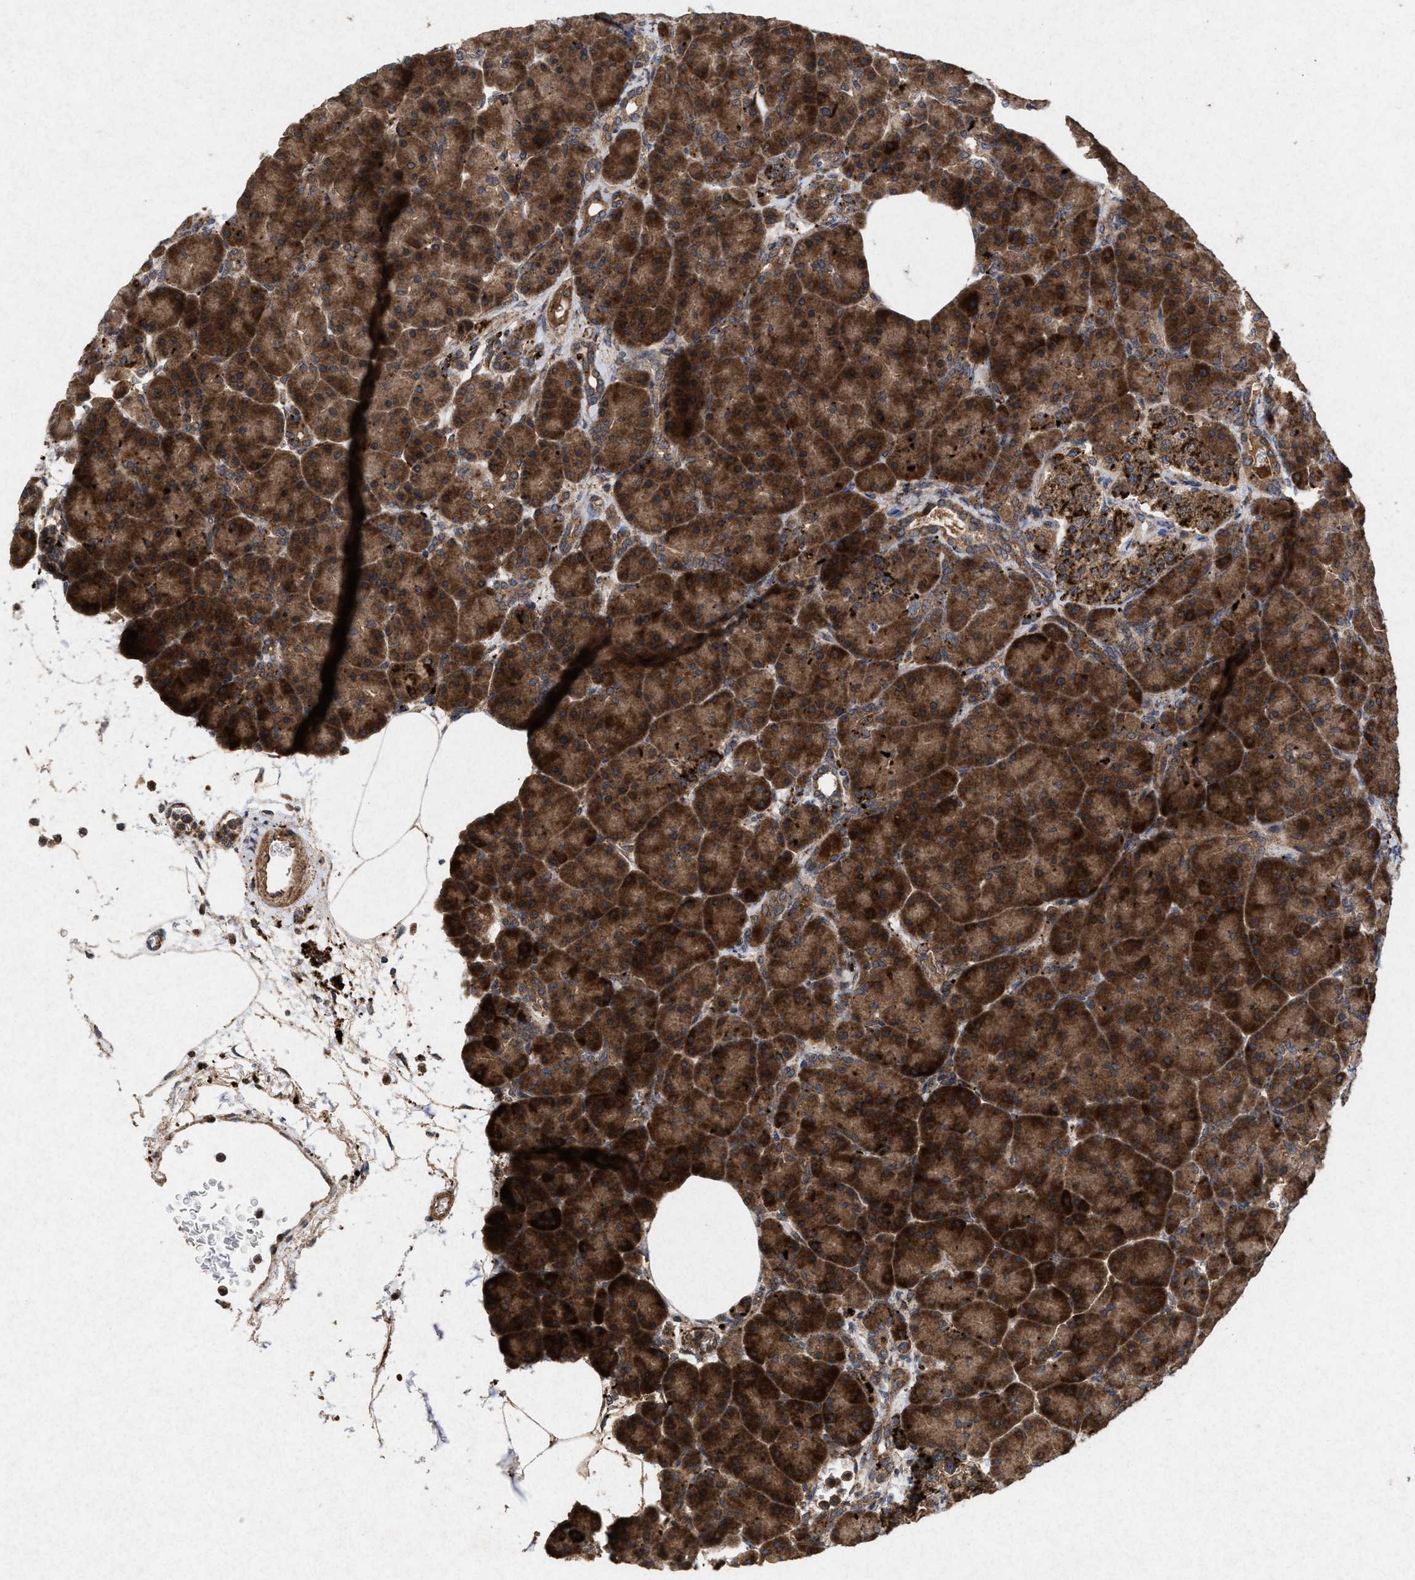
{"staining": {"intensity": "strong", "quantity": ">75%", "location": "cytoplasmic/membranous"}, "tissue": "pancreas", "cell_type": "Exocrine glandular cells", "image_type": "normal", "snomed": [{"axis": "morphology", "description": "Normal tissue, NOS"}, {"axis": "topography", "description": "Pancreas"}], "caption": "Immunohistochemistry (IHC) of unremarkable human pancreas reveals high levels of strong cytoplasmic/membranous expression in approximately >75% of exocrine glandular cells.", "gene": "MSI2", "patient": {"sex": "female", "age": 70}}